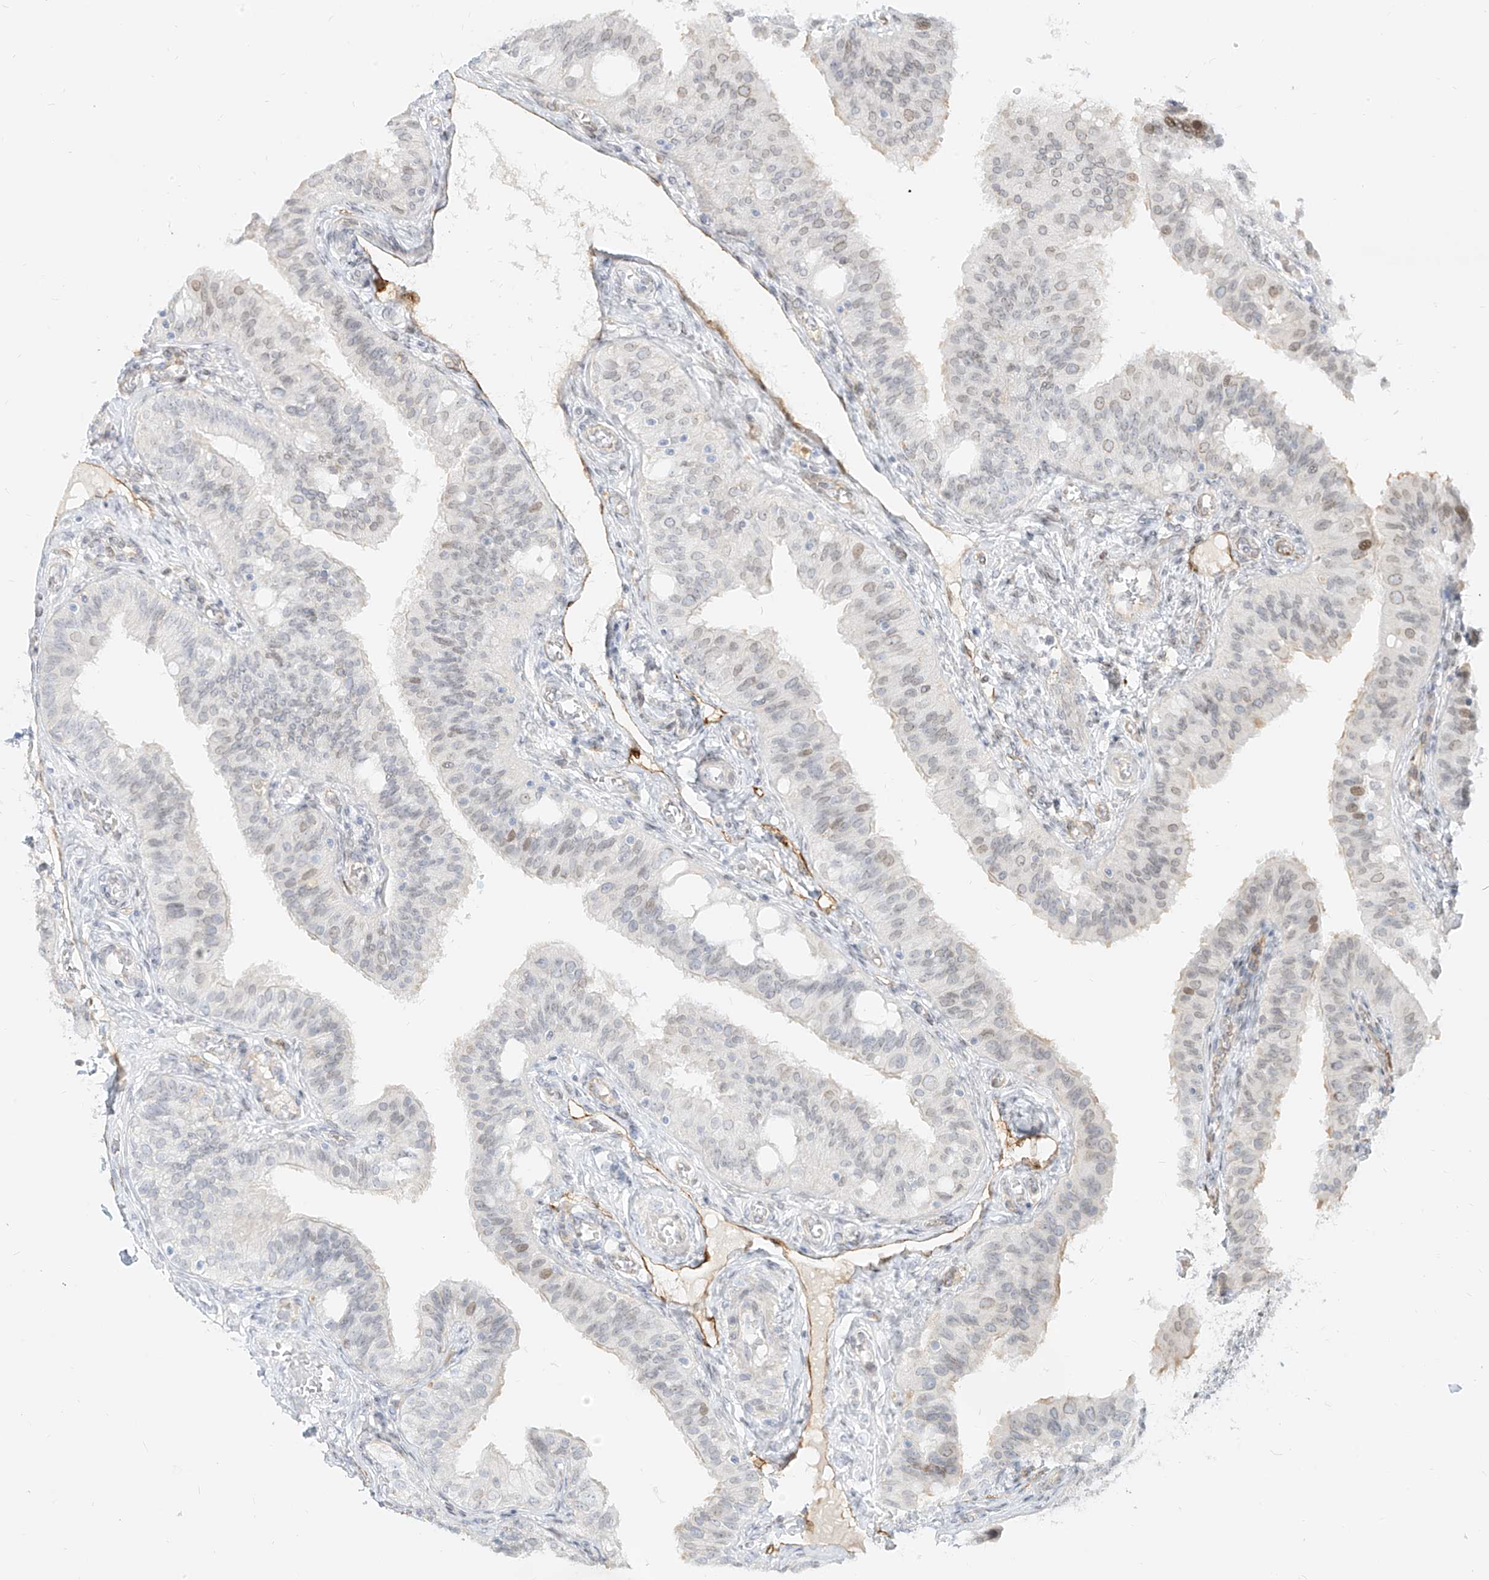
{"staining": {"intensity": "weak", "quantity": "<25%", "location": "cytoplasmic/membranous,nuclear"}, "tissue": "fallopian tube", "cell_type": "Glandular cells", "image_type": "normal", "snomed": [{"axis": "morphology", "description": "Normal tissue, NOS"}, {"axis": "topography", "description": "Fallopian tube"}, {"axis": "topography", "description": "Ovary"}], "caption": "IHC histopathology image of normal human fallopian tube stained for a protein (brown), which reveals no staining in glandular cells. (DAB (3,3'-diaminobenzidine) immunohistochemistry visualized using brightfield microscopy, high magnification).", "gene": "NHSL1", "patient": {"sex": "female", "age": 42}}